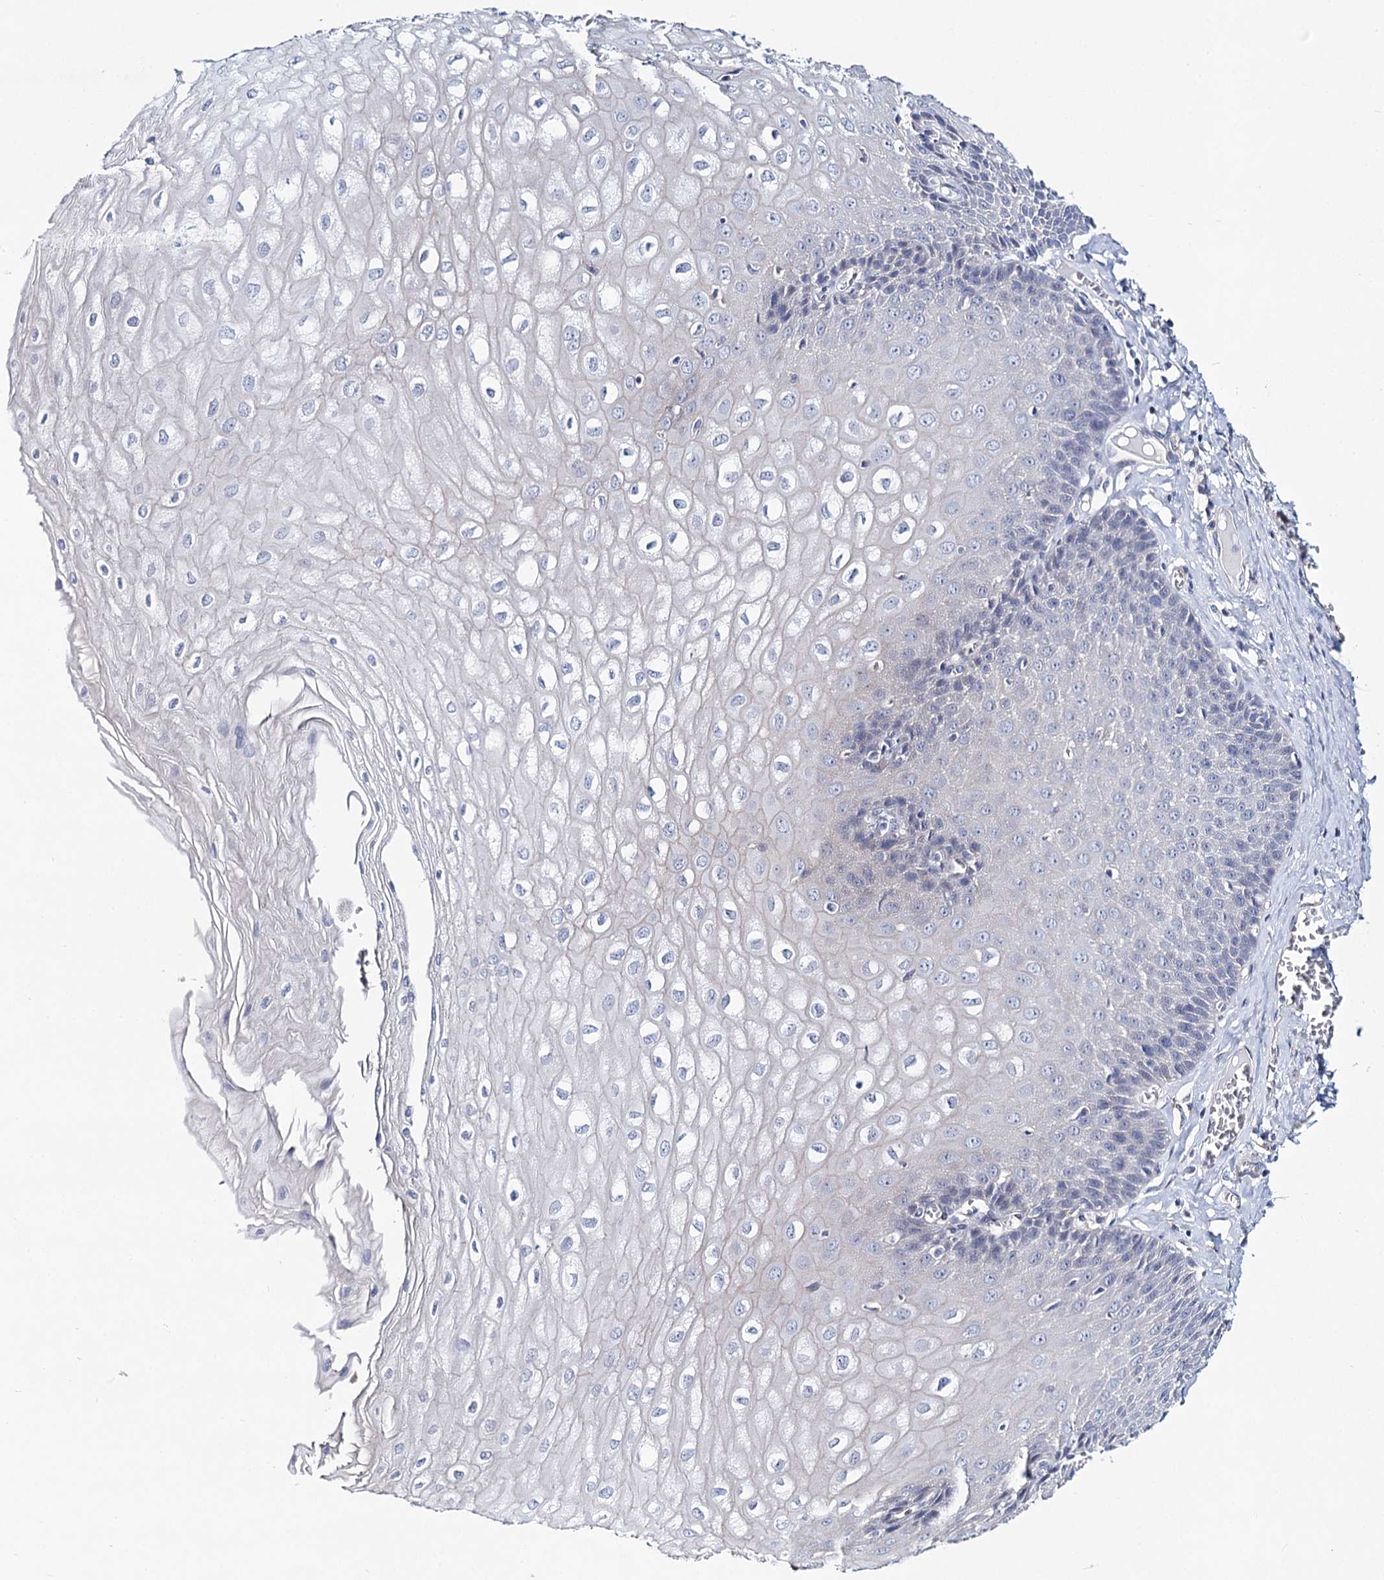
{"staining": {"intensity": "negative", "quantity": "none", "location": "none"}, "tissue": "esophagus", "cell_type": "Squamous epithelial cells", "image_type": "normal", "snomed": [{"axis": "morphology", "description": "Normal tissue, NOS"}, {"axis": "topography", "description": "Esophagus"}], "caption": "DAB (3,3'-diaminobenzidine) immunohistochemical staining of normal esophagus demonstrates no significant staining in squamous epithelial cells. Brightfield microscopy of immunohistochemistry (IHC) stained with DAB (brown) and hematoxylin (blue), captured at high magnification.", "gene": "TEX12", "patient": {"sex": "male", "age": 60}}